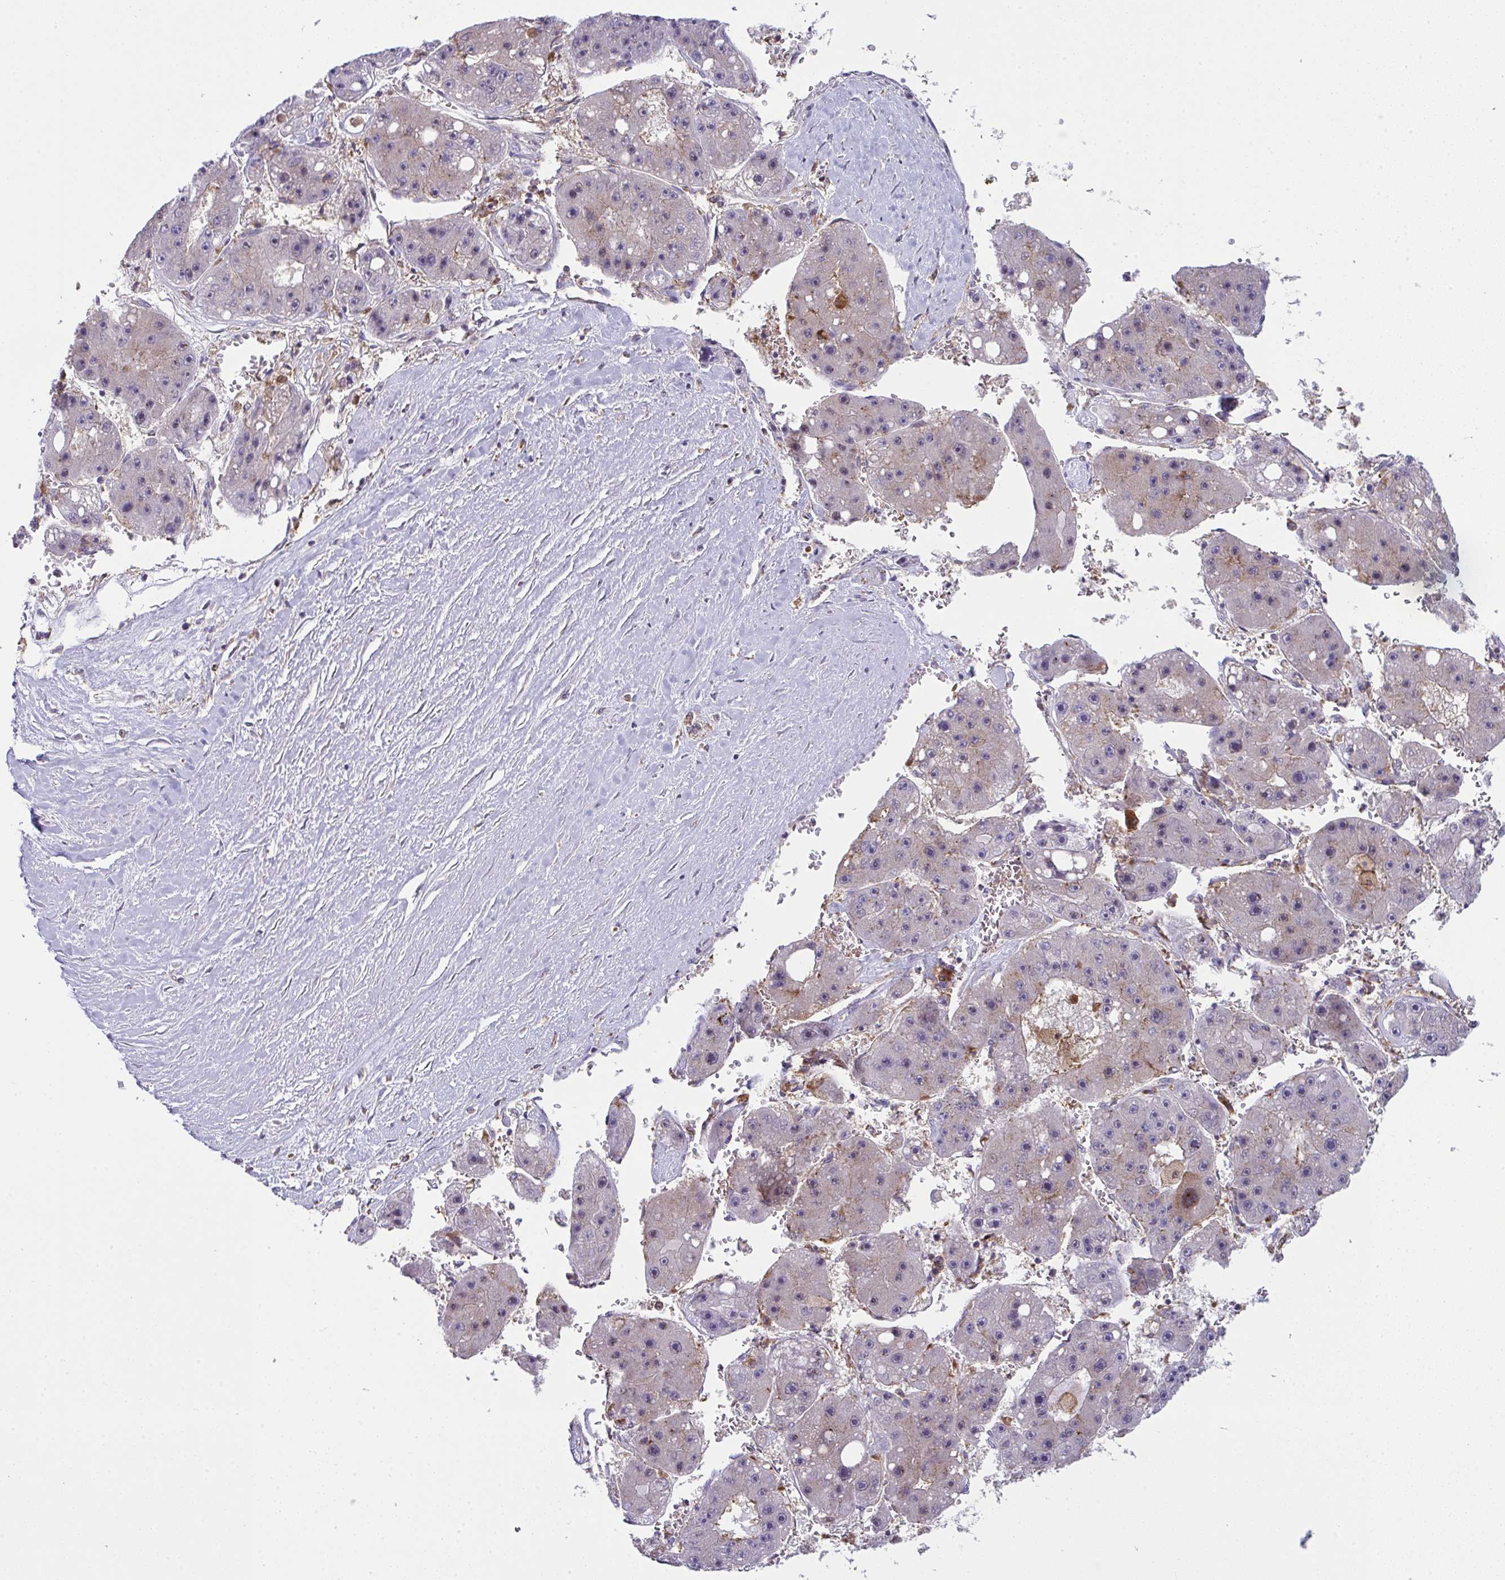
{"staining": {"intensity": "negative", "quantity": "none", "location": "none"}, "tissue": "liver cancer", "cell_type": "Tumor cells", "image_type": "cancer", "snomed": [{"axis": "morphology", "description": "Carcinoma, Hepatocellular, NOS"}, {"axis": "topography", "description": "Liver"}], "caption": "Immunohistochemistry (IHC) of liver cancer demonstrates no positivity in tumor cells.", "gene": "ALDH16A1", "patient": {"sex": "female", "age": 61}}